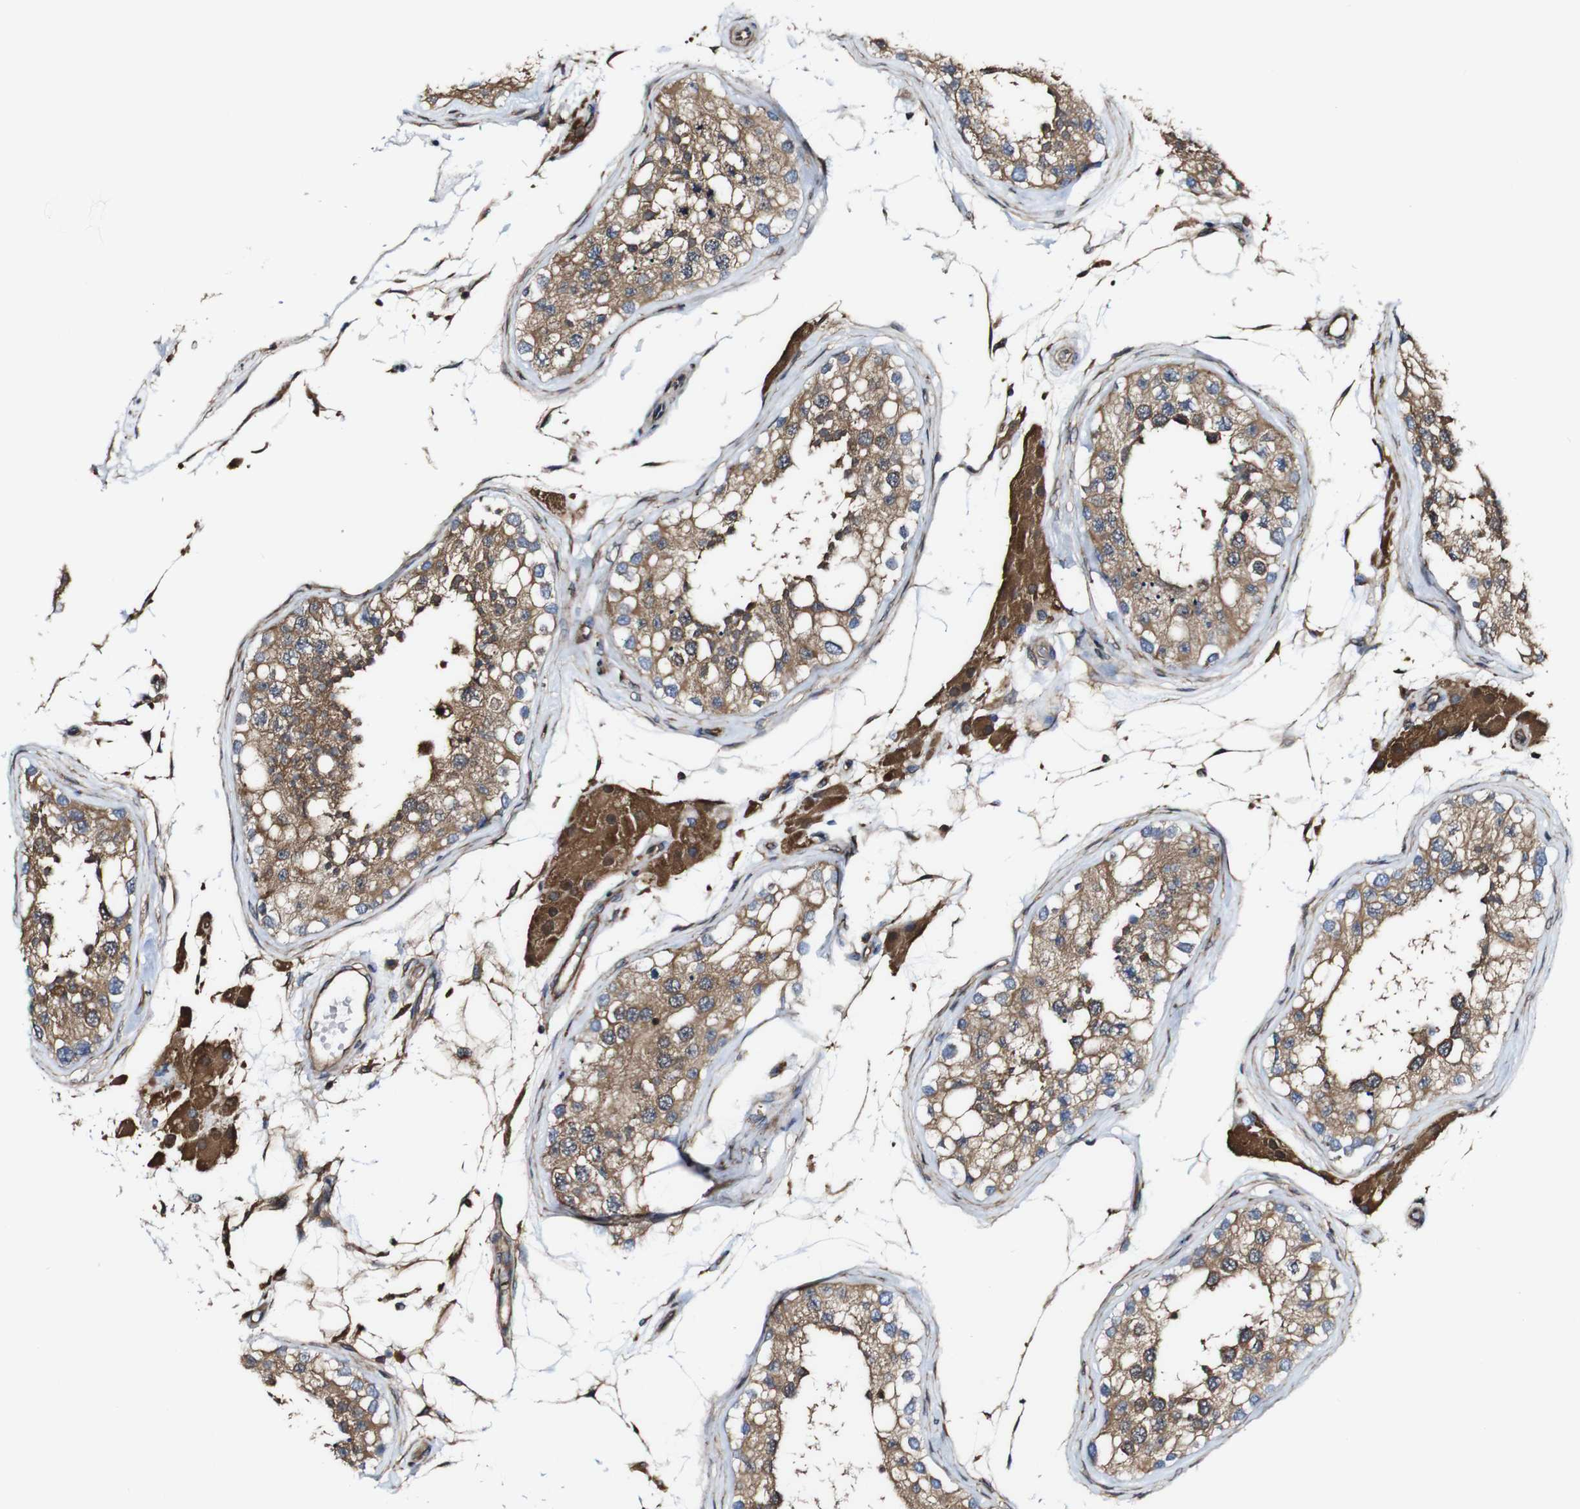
{"staining": {"intensity": "moderate", "quantity": ">75%", "location": "cytoplasmic/membranous"}, "tissue": "testis", "cell_type": "Cells in seminiferous ducts", "image_type": "normal", "snomed": [{"axis": "morphology", "description": "Normal tissue, NOS"}, {"axis": "topography", "description": "Testis"}], "caption": "This micrograph displays IHC staining of benign testis, with medium moderate cytoplasmic/membranous expression in approximately >75% of cells in seminiferous ducts.", "gene": "PTPRR", "patient": {"sex": "male", "age": 68}}